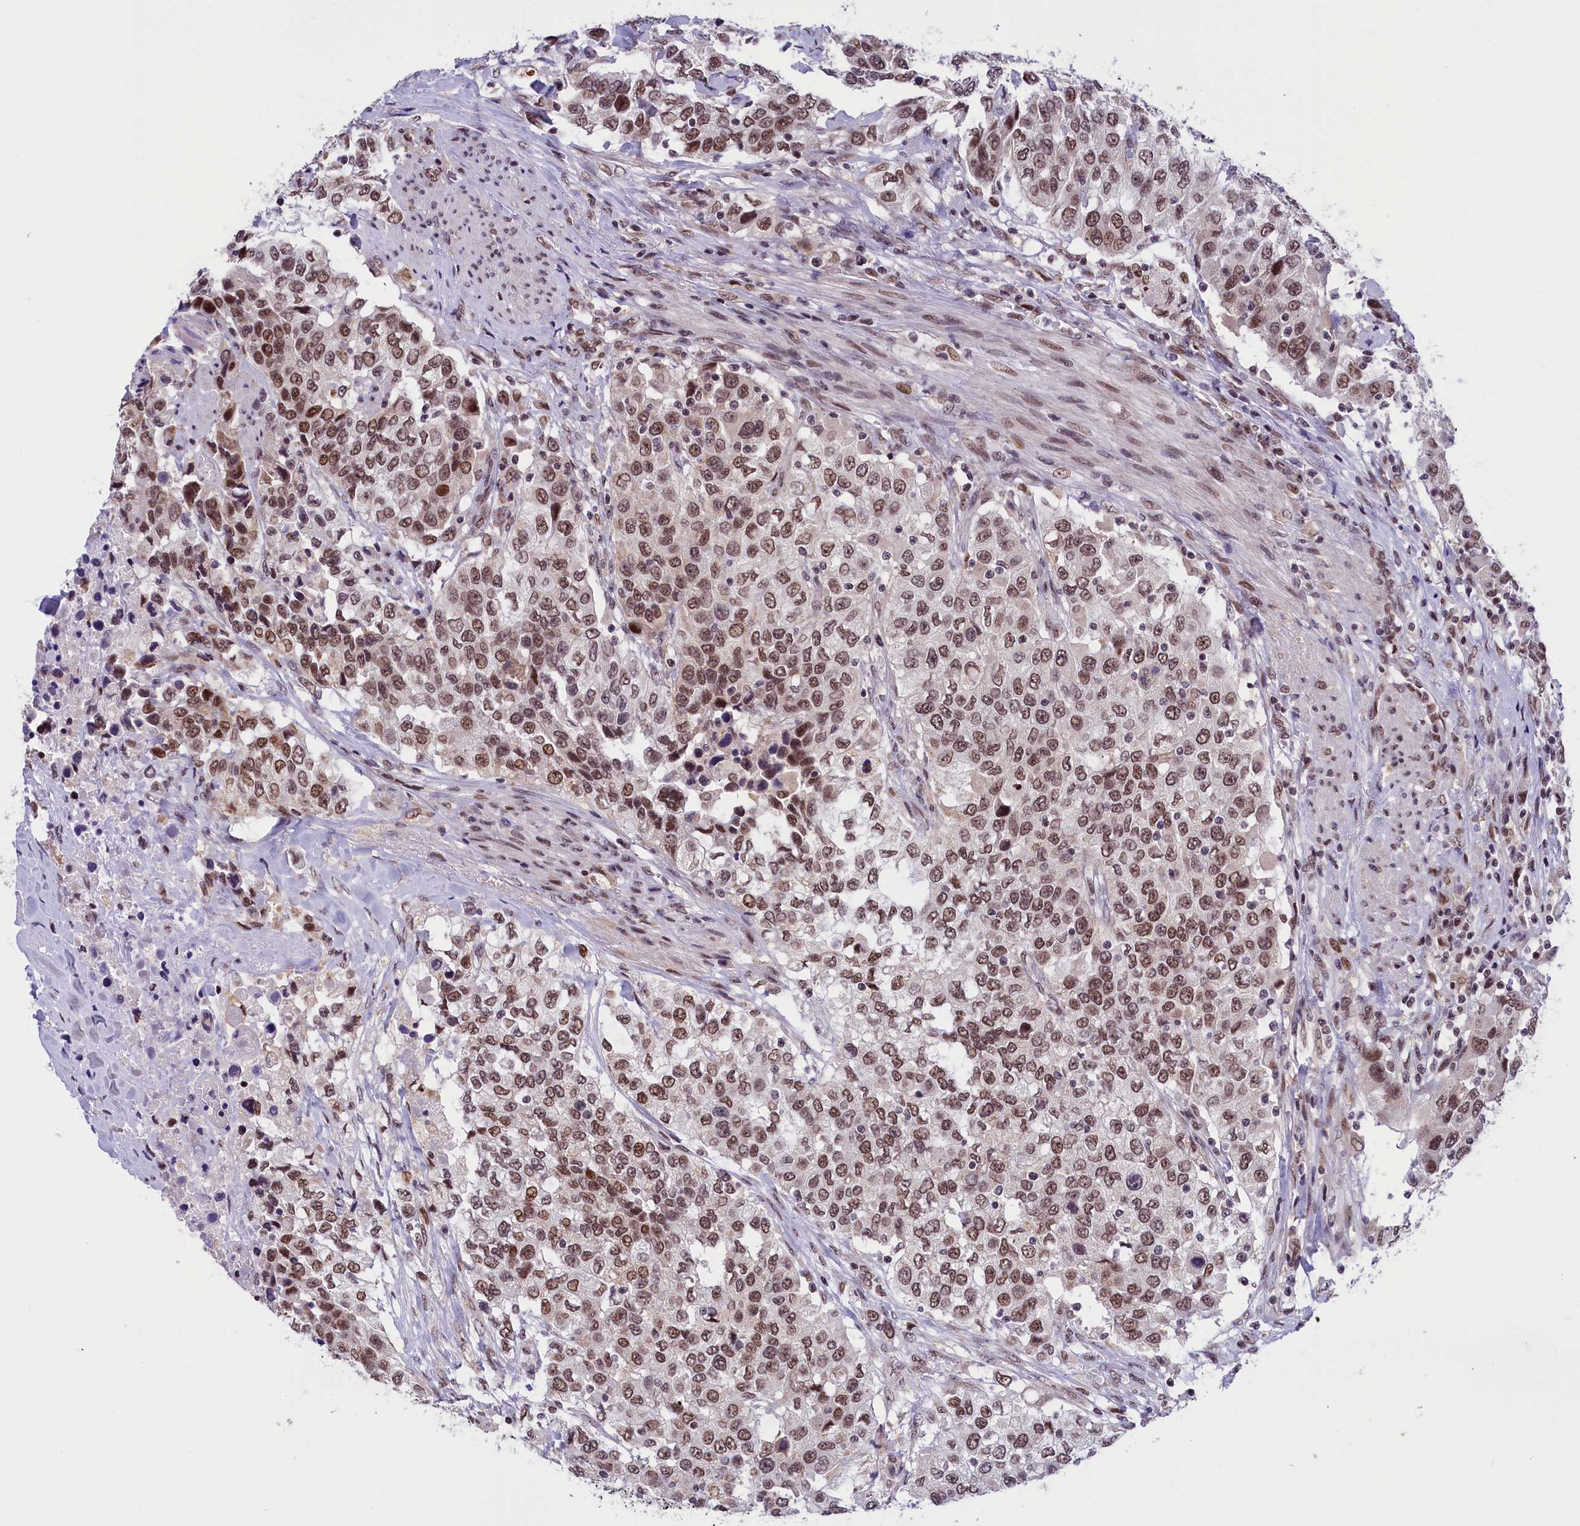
{"staining": {"intensity": "moderate", "quantity": ">75%", "location": "nuclear"}, "tissue": "urothelial cancer", "cell_type": "Tumor cells", "image_type": "cancer", "snomed": [{"axis": "morphology", "description": "Urothelial carcinoma, High grade"}, {"axis": "topography", "description": "Urinary bladder"}], "caption": "A micrograph of human urothelial cancer stained for a protein displays moderate nuclear brown staining in tumor cells.", "gene": "CDYL2", "patient": {"sex": "female", "age": 80}}